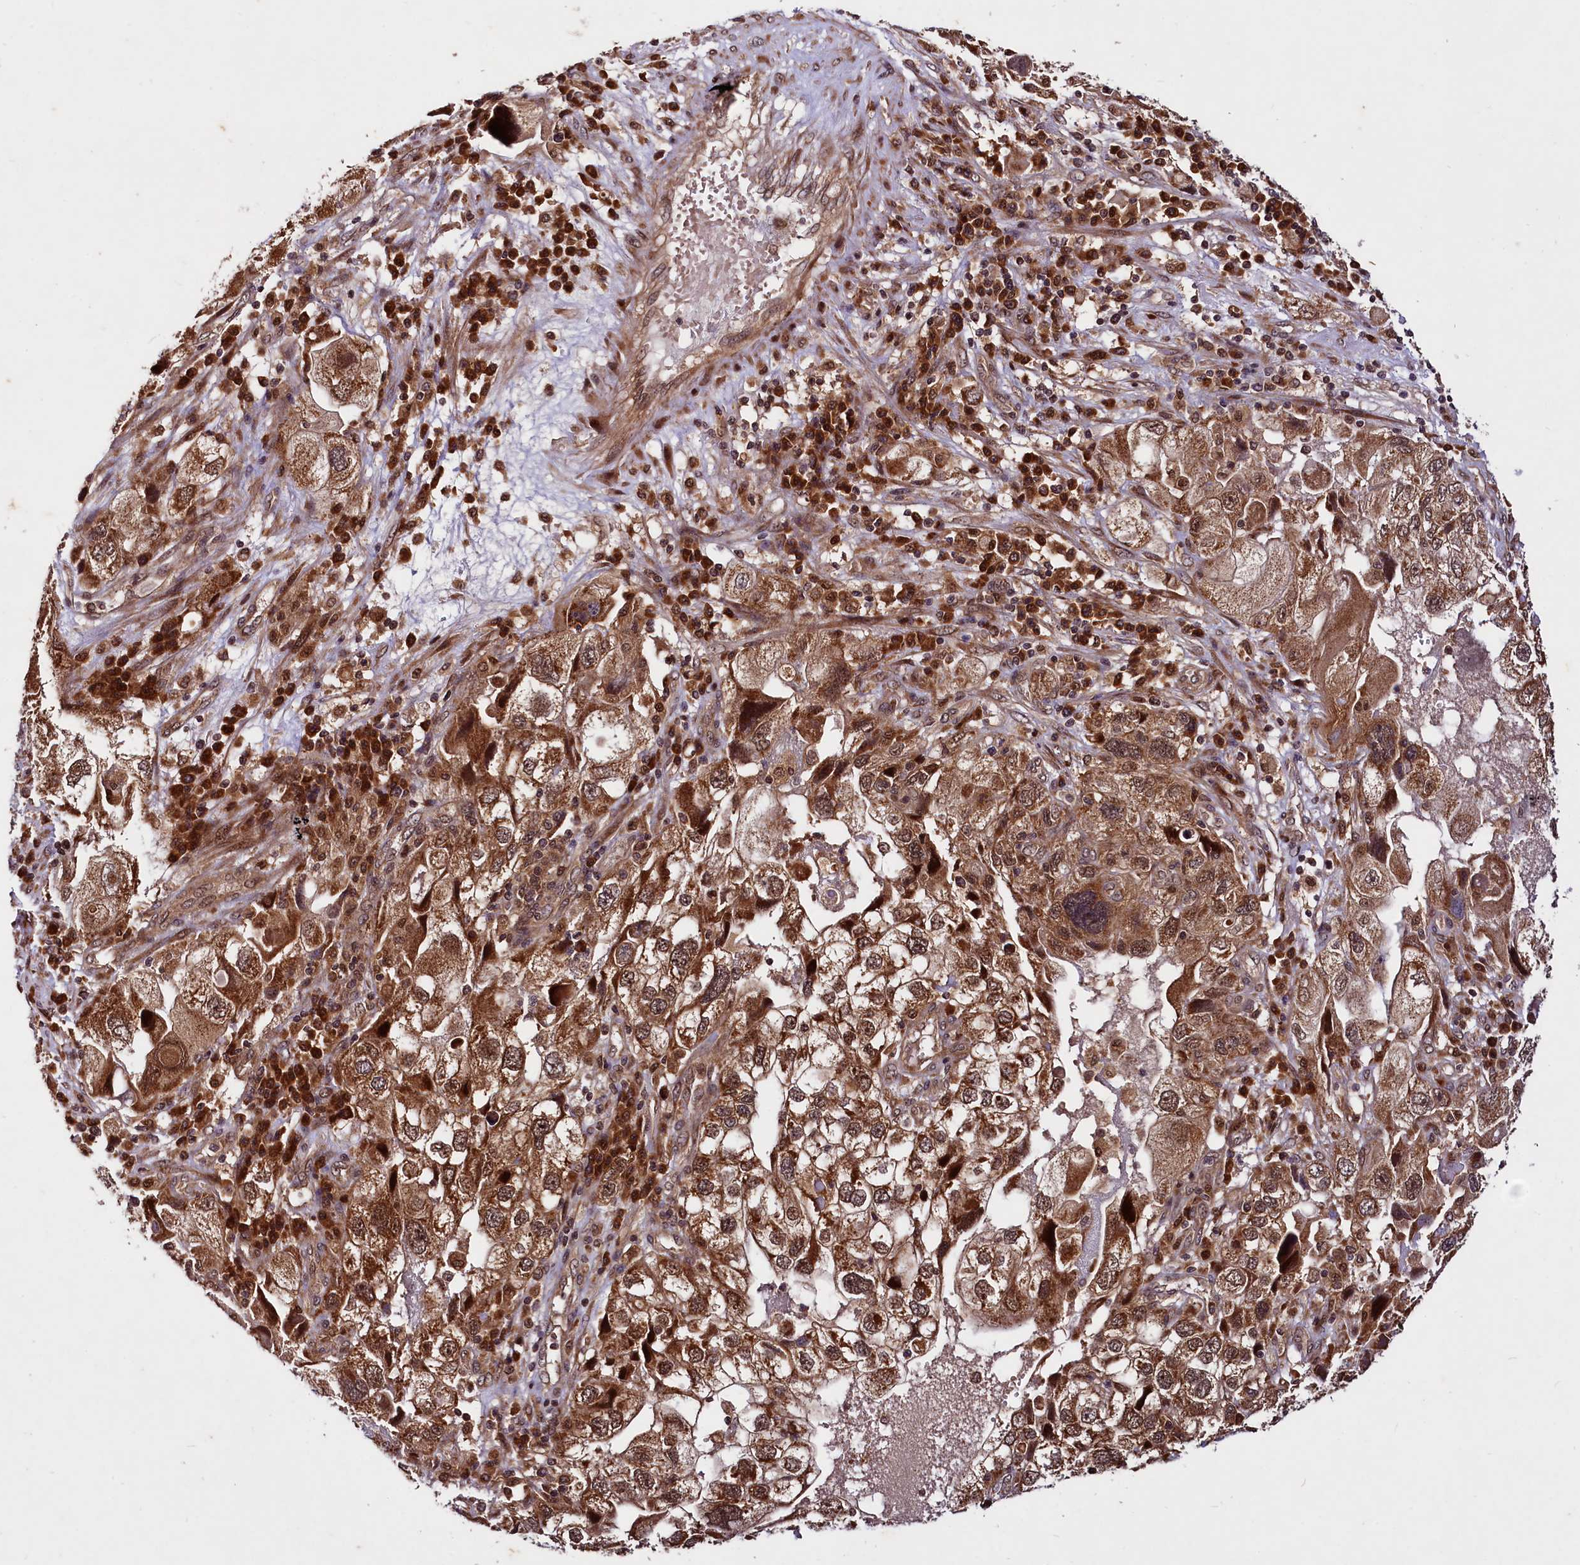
{"staining": {"intensity": "strong", "quantity": ">75%", "location": "cytoplasmic/membranous,nuclear"}, "tissue": "endometrial cancer", "cell_type": "Tumor cells", "image_type": "cancer", "snomed": [{"axis": "morphology", "description": "Adenocarcinoma, NOS"}, {"axis": "topography", "description": "Endometrium"}], "caption": "Protein staining shows strong cytoplasmic/membranous and nuclear expression in approximately >75% of tumor cells in endometrial adenocarcinoma.", "gene": "UBE3A", "patient": {"sex": "female", "age": 49}}